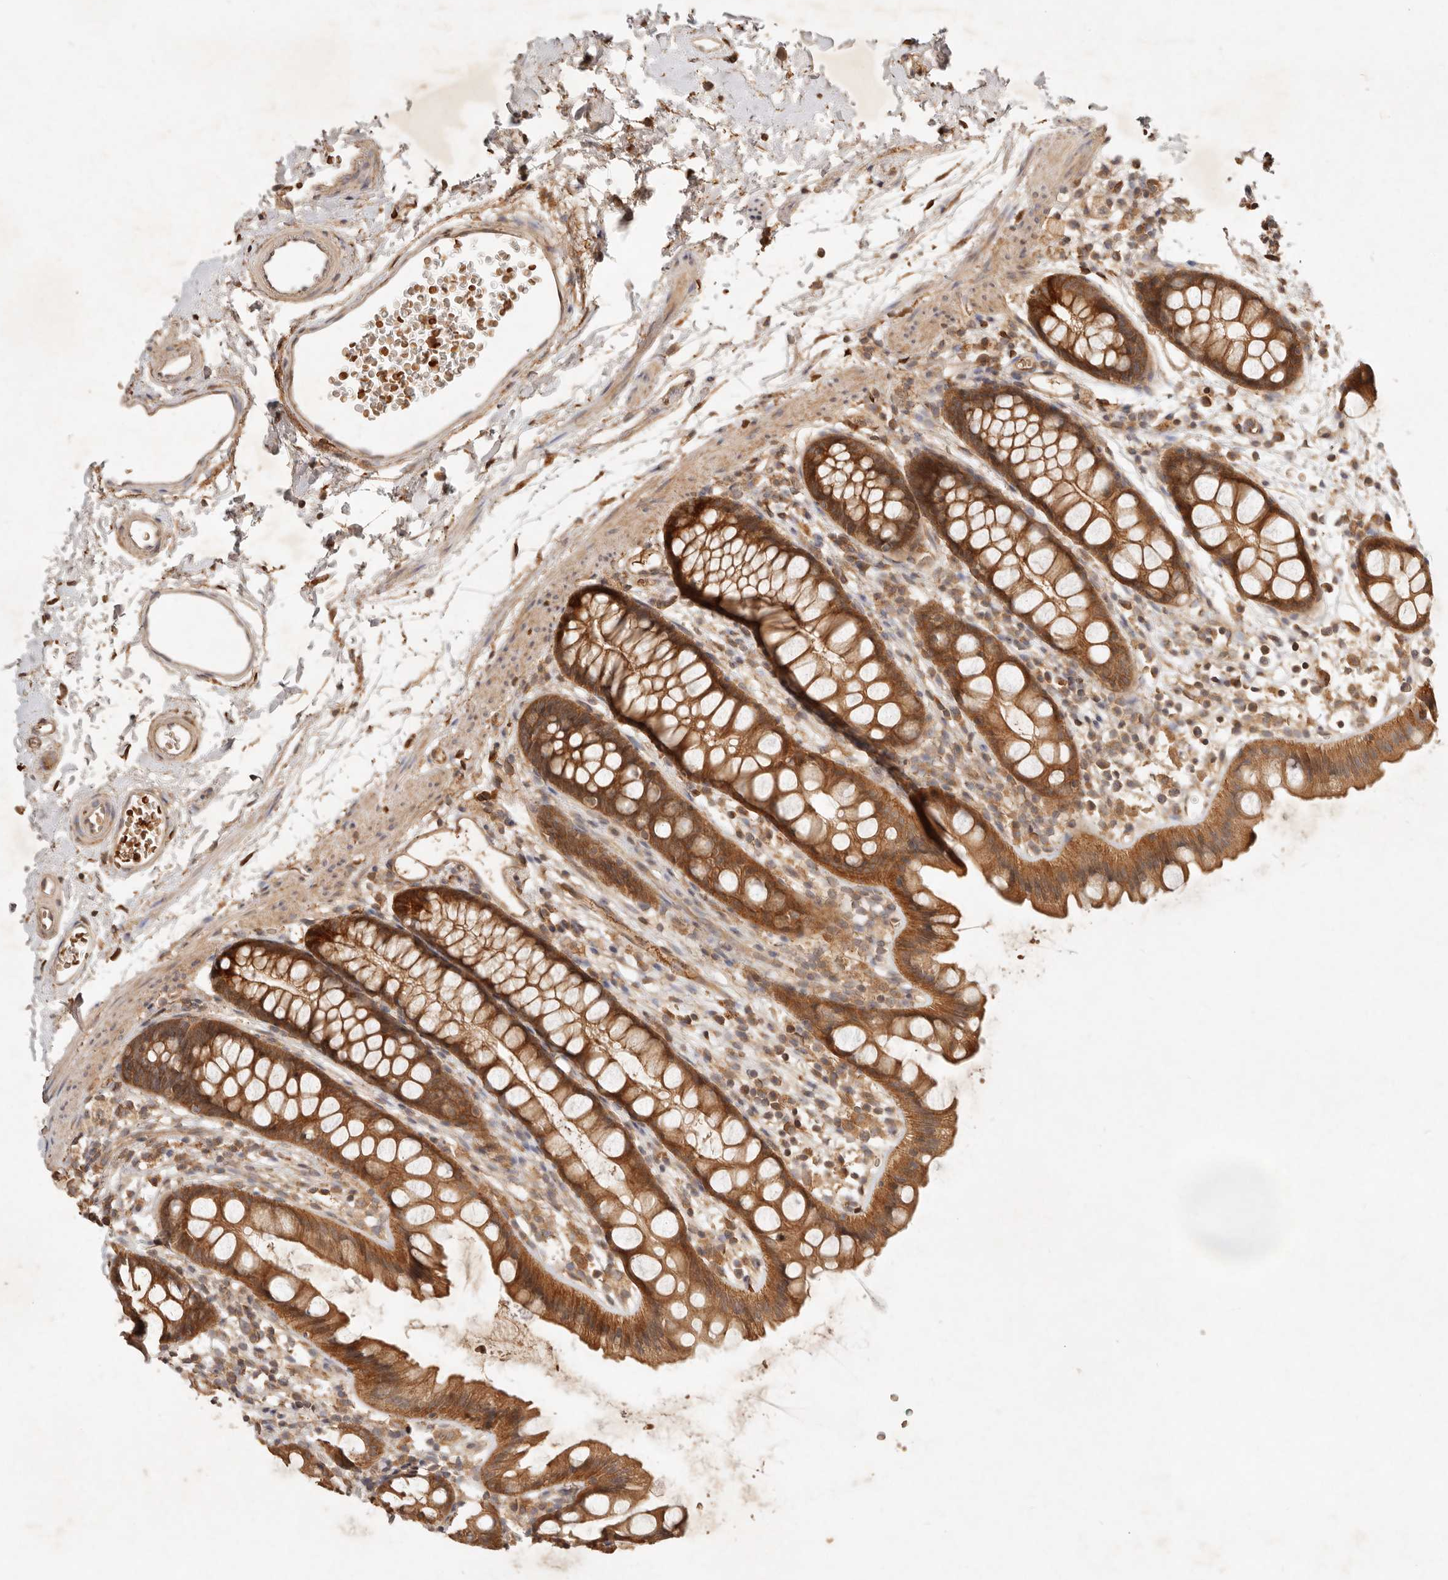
{"staining": {"intensity": "strong", "quantity": ">75%", "location": "cytoplasmic/membranous"}, "tissue": "rectum", "cell_type": "Glandular cells", "image_type": "normal", "snomed": [{"axis": "morphology", "description": "Normal tissue, NOS"}, {"axis": "topography", "description": "Rectum"}], "caption": "Glandular cells exhibit high levels of strong cytoplasmic/membranous positivity in about >75% of cells in benign rectum.", "gene": "FREM2", "patient": {"sex": "female", "age": 65}}